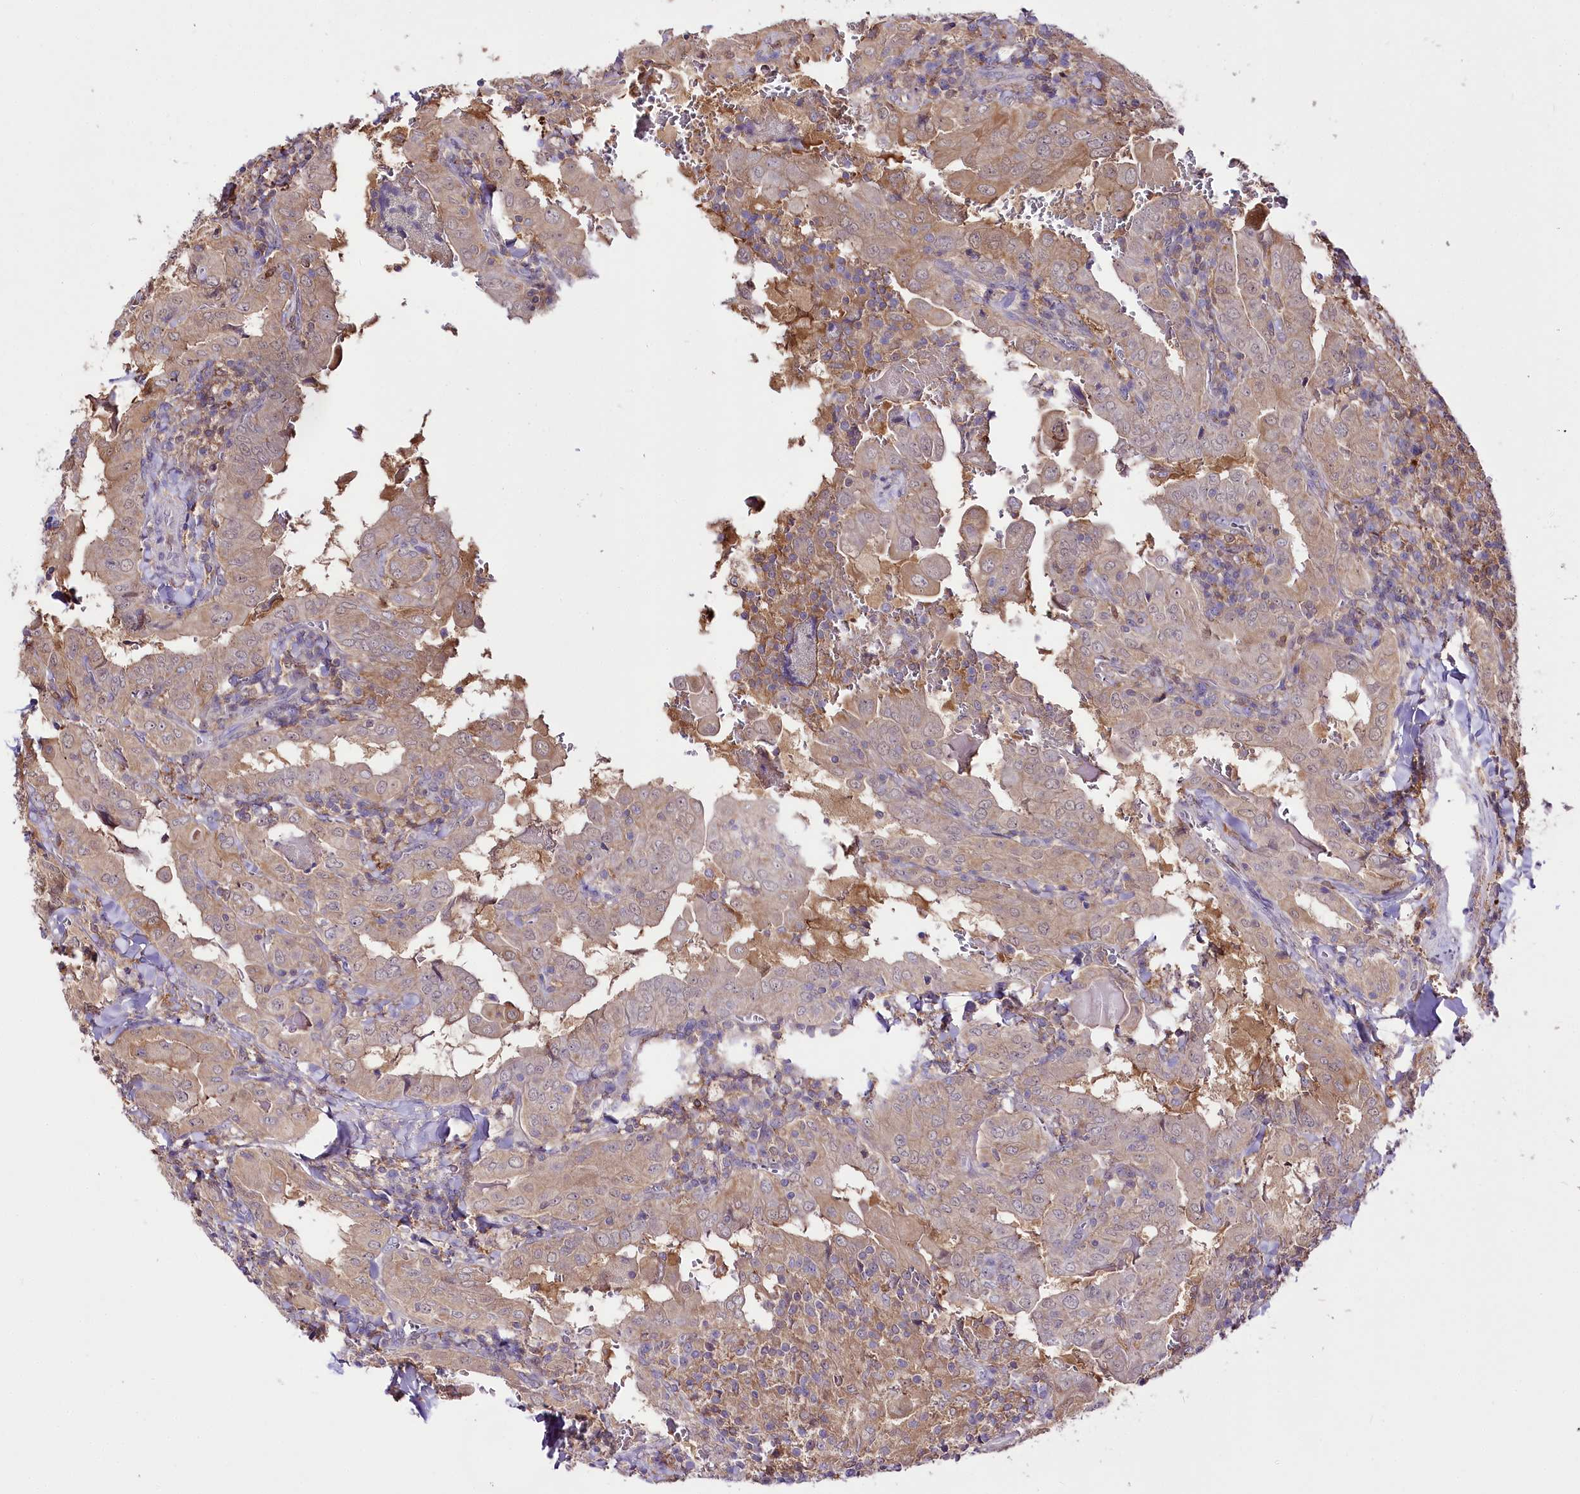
{"staining": {"intensity": "weak", "quantity": "25%-75%", "location": "cytoplasmic/membranous"}, "tissue": "thyroid cancer", "cell_type": "Tumor cells", "image_type": "cancer", "snomed": [{"axis": "morphology", "description": "Papillary adenocarcinoma, NOS"}, {"axis": "topography", "description": "Thyroid gland"}], "caption": "Thyroid papillary adenocarcinoma stained for a protein reveals weak cytoplasmic/membranous positivity in tumor cells.", "gene": "UGP2", "patient": {"sex": "female", "age": 72}}